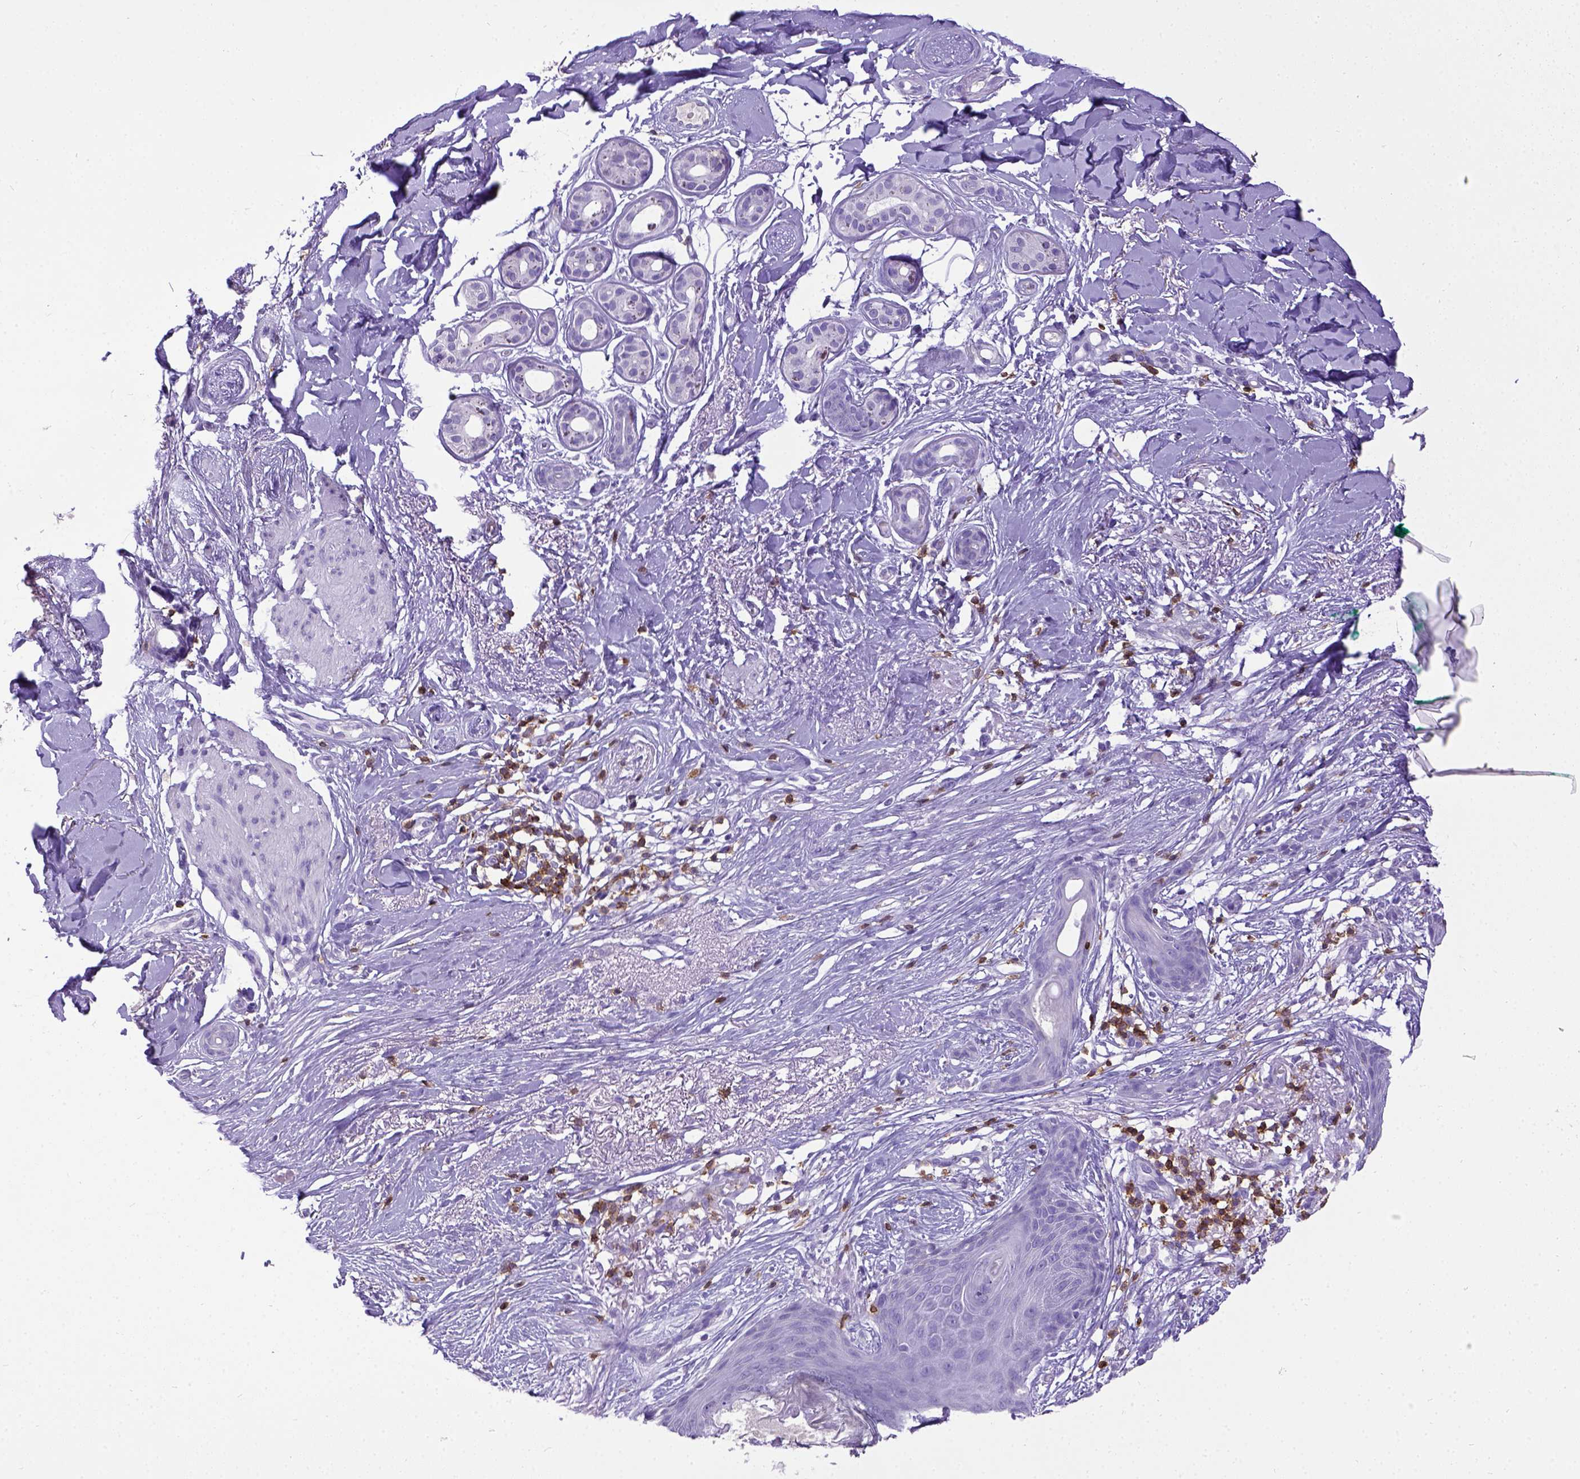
{"staining": {"intensity": "negative", "quantity": "none", "location": "none"}, "tissue": "skin cancer", "cell_type": "Tumor cells", "image_type": "cancer", "snomed": [{"axis": "morphology", "description": "Normal tissue, NOS"}, {"axis": "morphology", "description": "Basal cell carcinoma"}, {"axis": "topography", "description": "Skin"}], "caption": "This is an IHC photomicrograph of human basal cell carcinoma (skin). There is no expression in tumor cells.", "gene": "CD3E", "patient": {"sex": "male", "age": 84}}